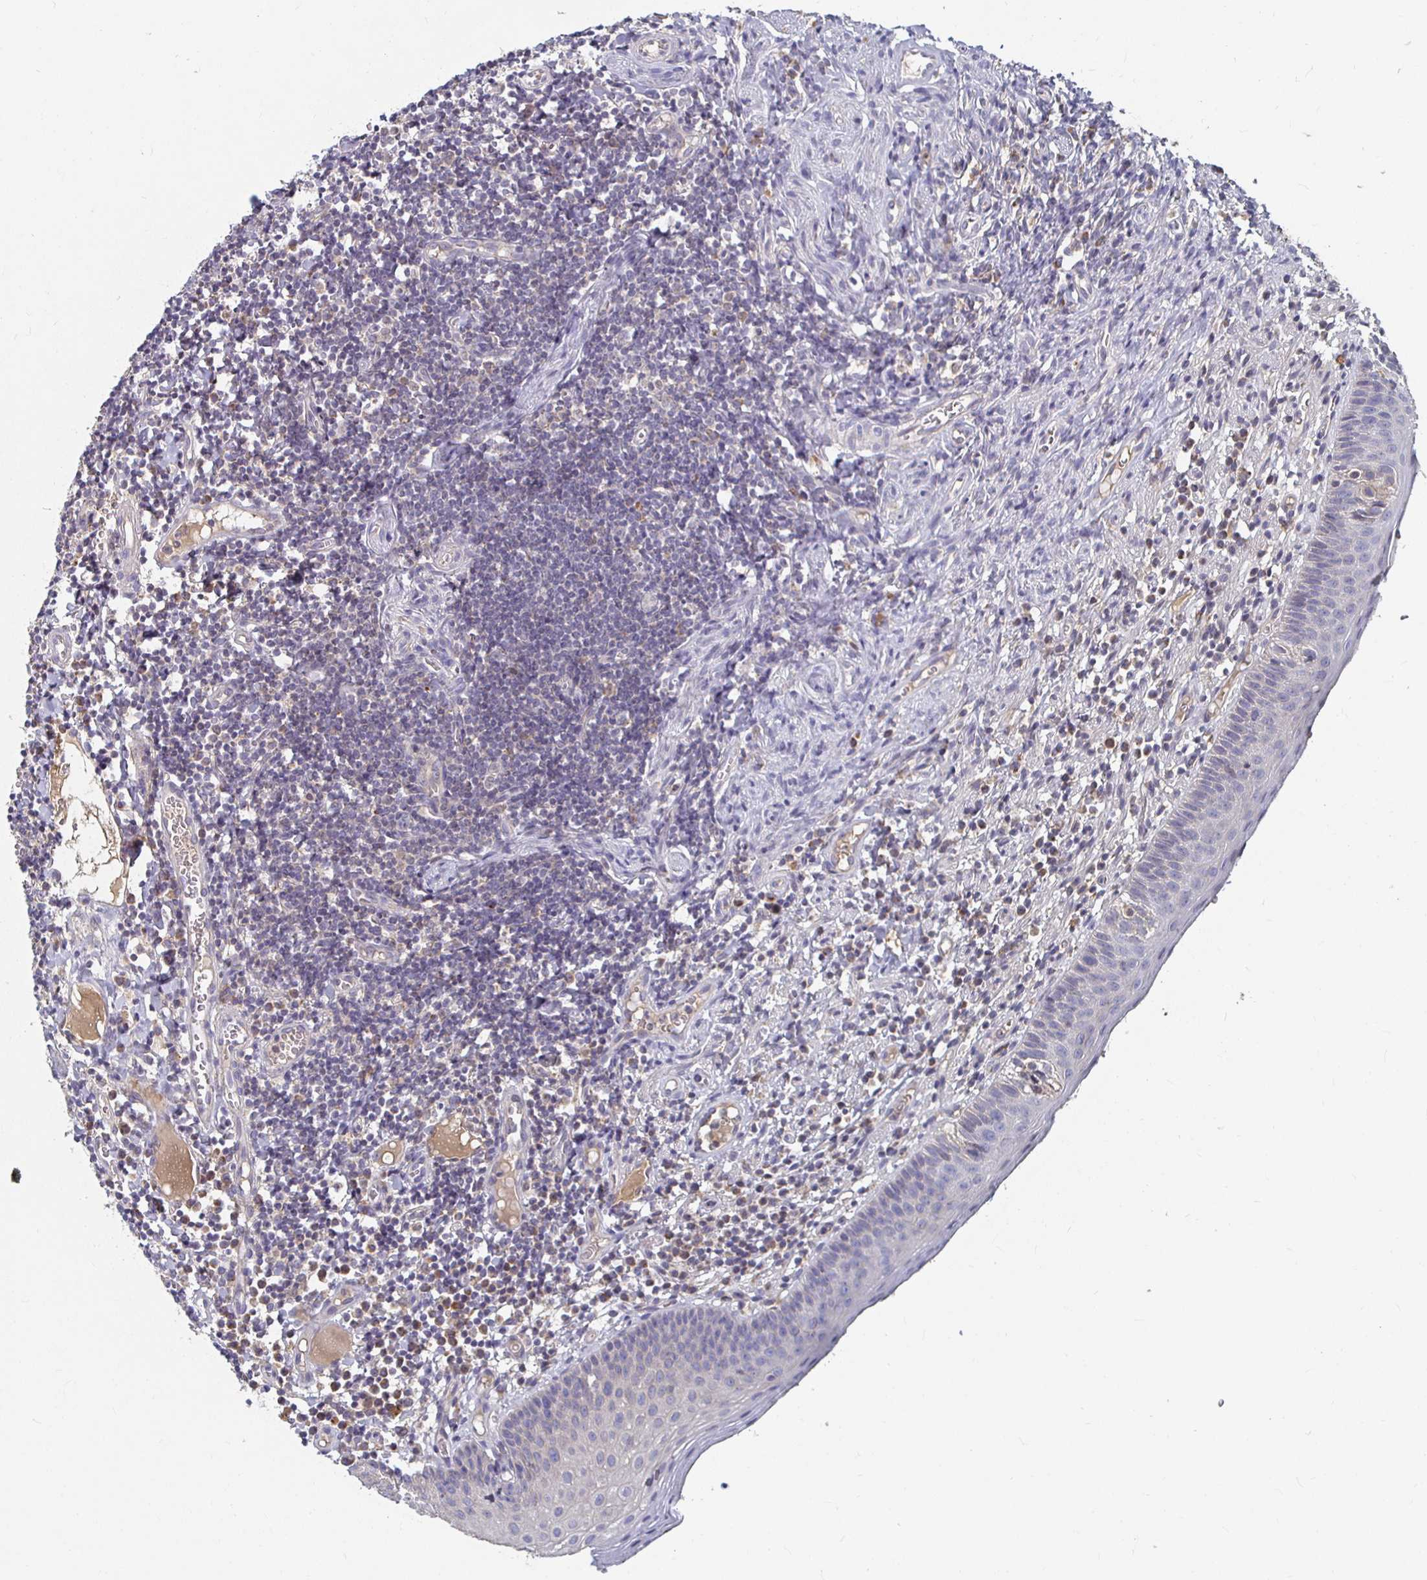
{"staining": {"intensity": "negative", "quantity": "none", "location": "none"}, "tissue": "oral mucosa", "cell_type": "Squamous epithelial cells", "image_type": "normal", "snomed": [{"axis": "morphology", "description": "Normal tissue, NOS"}, {"axis": "morphology", "description": "Squamous cell carcinoma, NOS"}, {"axis": "topography", "description": "Oral tissue"}, {"axis": "topography", "description": "Head-Neck"}], "caption": "A high-resolution image shows immunohistochemistry staining of benign oral mucosa, which displays no significant staining in squamous epithelial cells.", "gene": "RNF144B", "patient": {"sex": "male", "age": 58}}